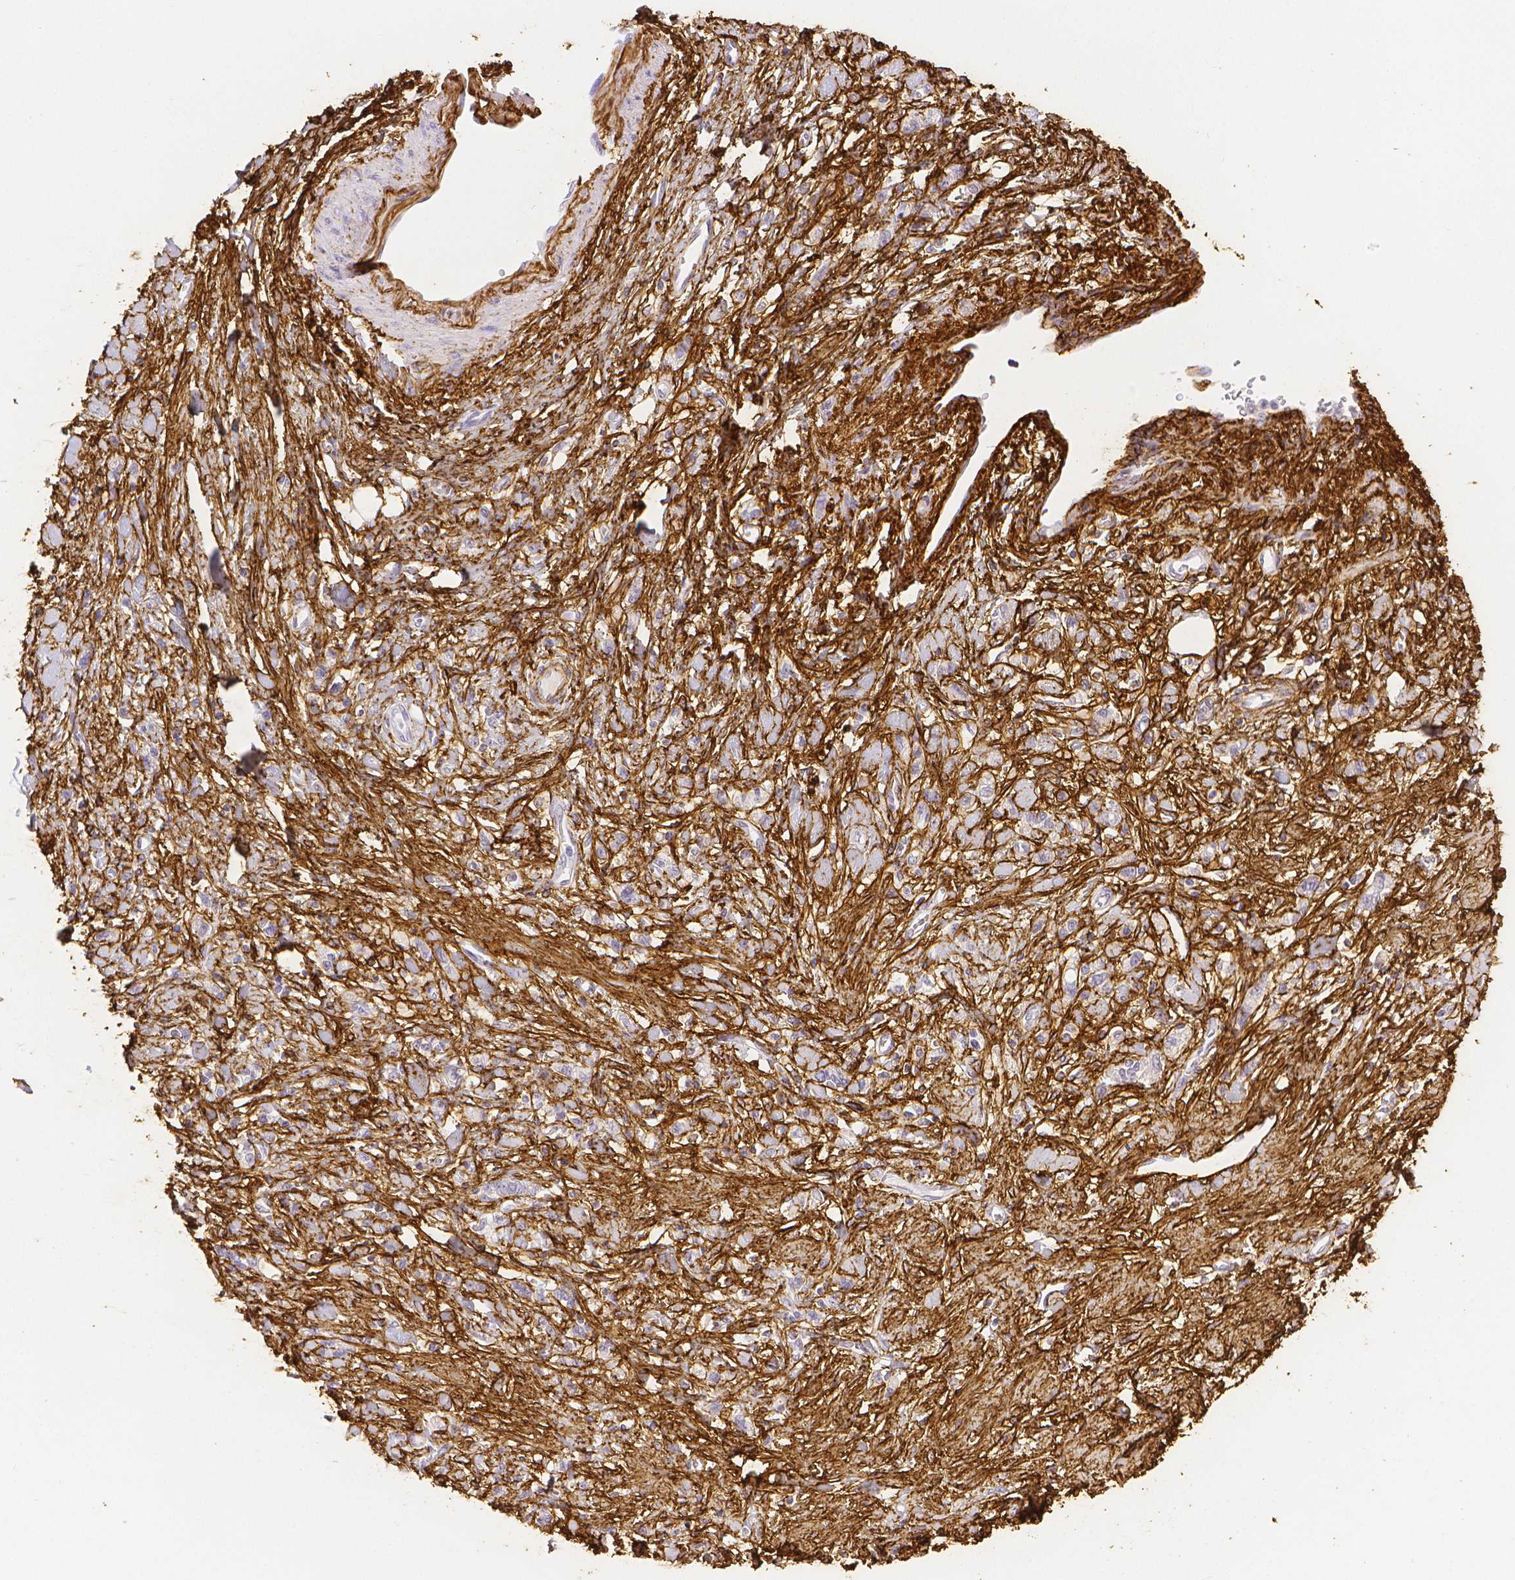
{"staining": {"intensity": "negative", "quantity": "none", "location": "none"}, "tissue": "stomach cancer", "cell_type": "Tumor cells", "image_type": "cancer", "snomed": [{"axis": "morphology", "description": "Adenocarcinoma, NOS"}, {"axis": "topography", "description": "Stomach"}], "caption": "Human stomach cancer stained for a protein using immunohistochemistry (IHC) shows no expression in tumor cells.", "gene": "FBN1", "patient": {"sex": "male", "age": 77}}